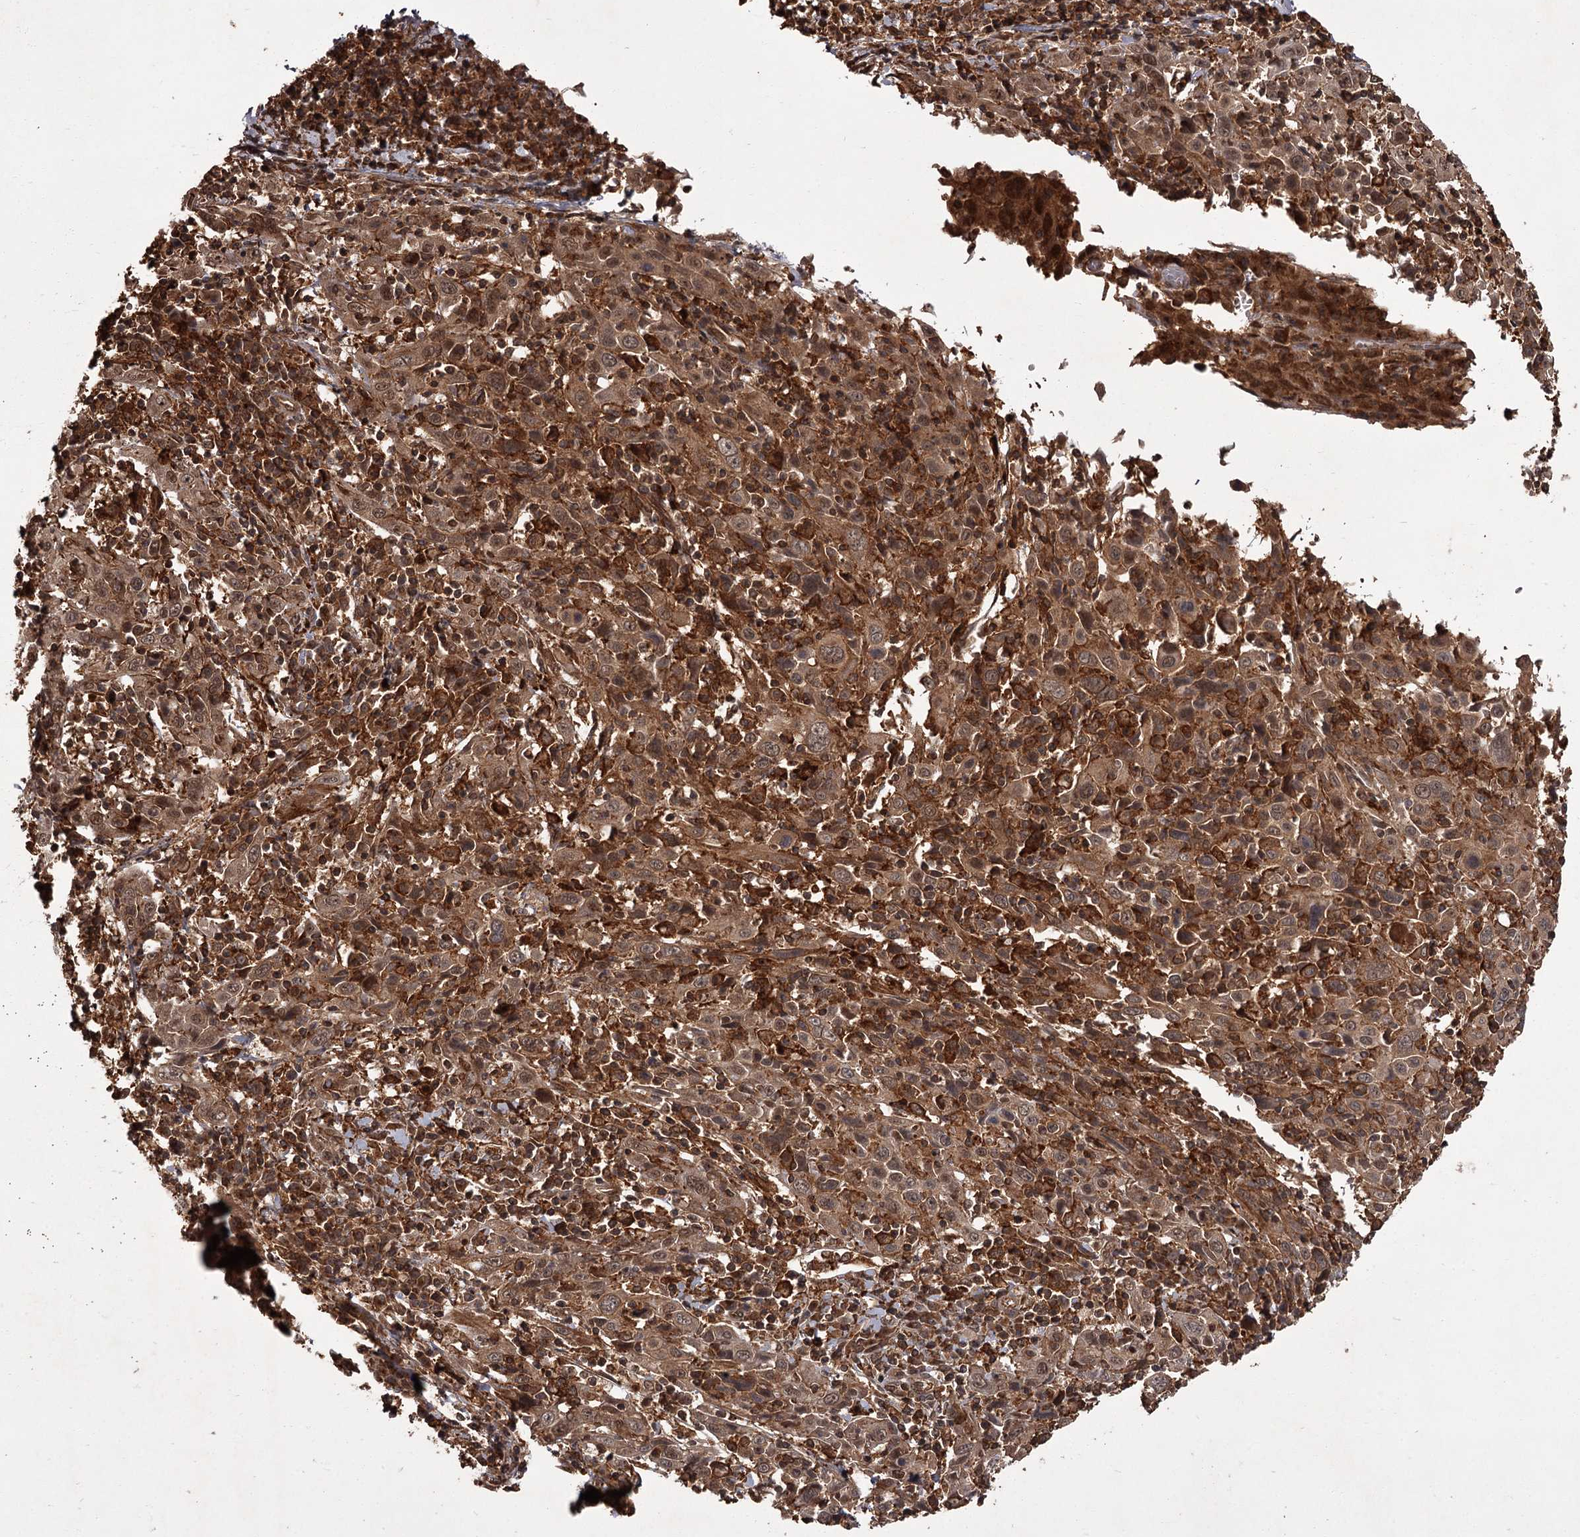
{"staining": {"intensity": "moderate", "quantity": ">75%", "location": "cytoplasmic/membranous,nuclear"}, "tissue": "cervical cancer", "cell_type": "Tumor cells", "image_type": "cancer", "snomed": [{"axis": "morphology", "description": "Squamous cell carcinoma, NOS"}, {"axis": "topography", "description": "Cervix"}], "caption": "Tumor cells display moderate cytoplasmic/membranous and nuclear expression in approximately >75% of cells in cervical squamous cell carcinoma.", "gene": "TBC1D23", "patient": {"sex": "female", "age": 46}}